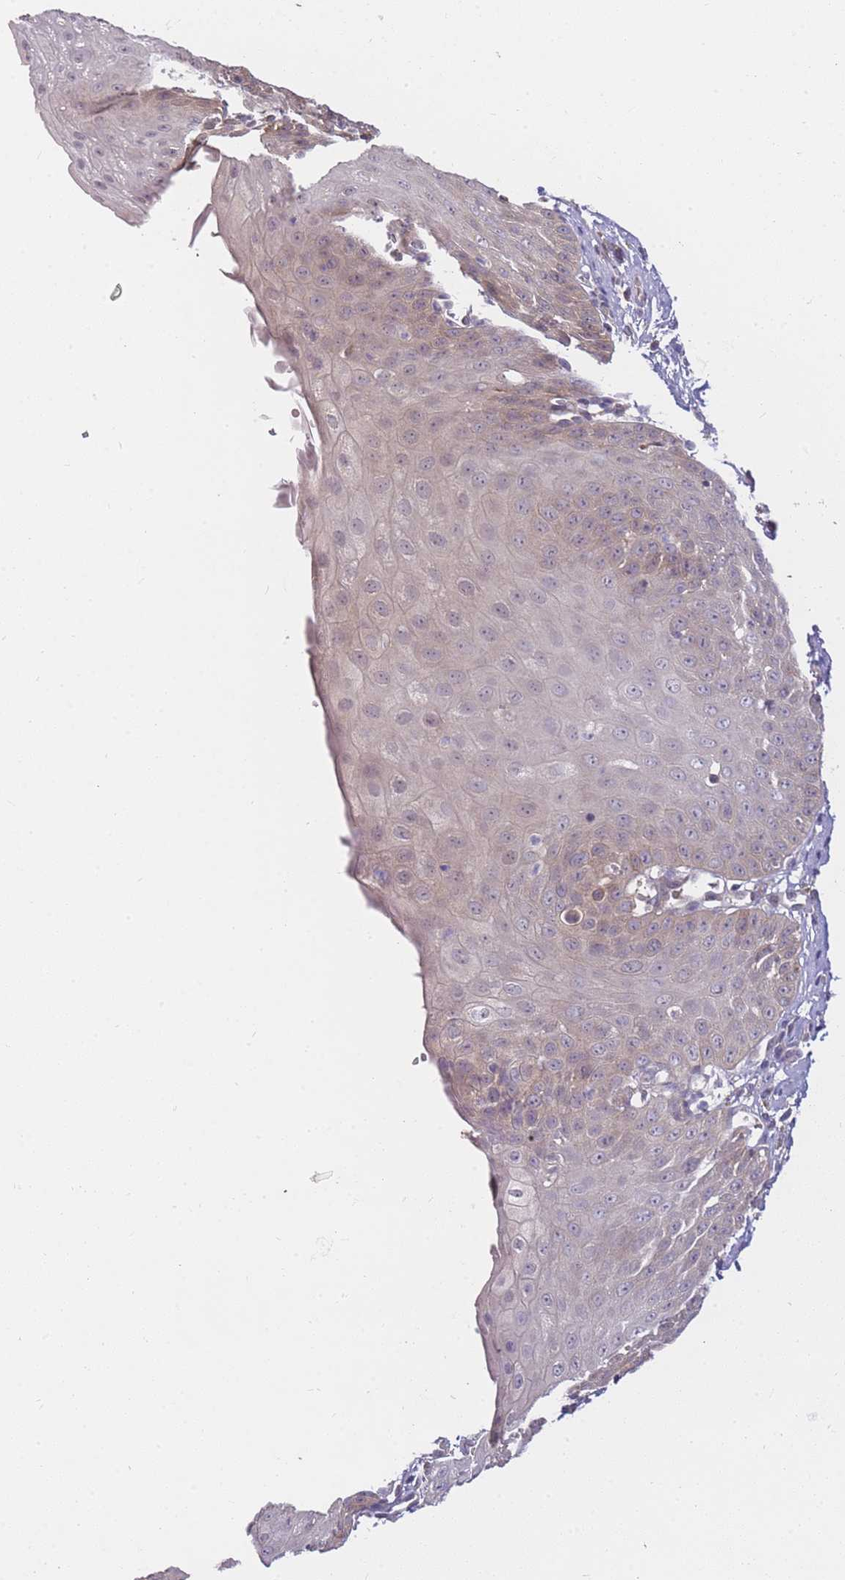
{"staining": {"intensity": "weak", "quantity": "25%-75%", "location": "cytoplasmic/membranous"}, "tissue": "esophagus", "cell_type": "Squamous epithelial cells", "image_type": "normal", "snomed": [{"axis": "morphology", "description": "Normal tissue, NOS"}, {"axis": "topography", "description": "Esophagus"}], "caption": "A brown stain labels weak cytoplasmic/membranous expression of a protein in squamous epithelial cells of benign esophagus.", "gene": "ZNF577", "patient": {"sex": "male", "age": 71}}